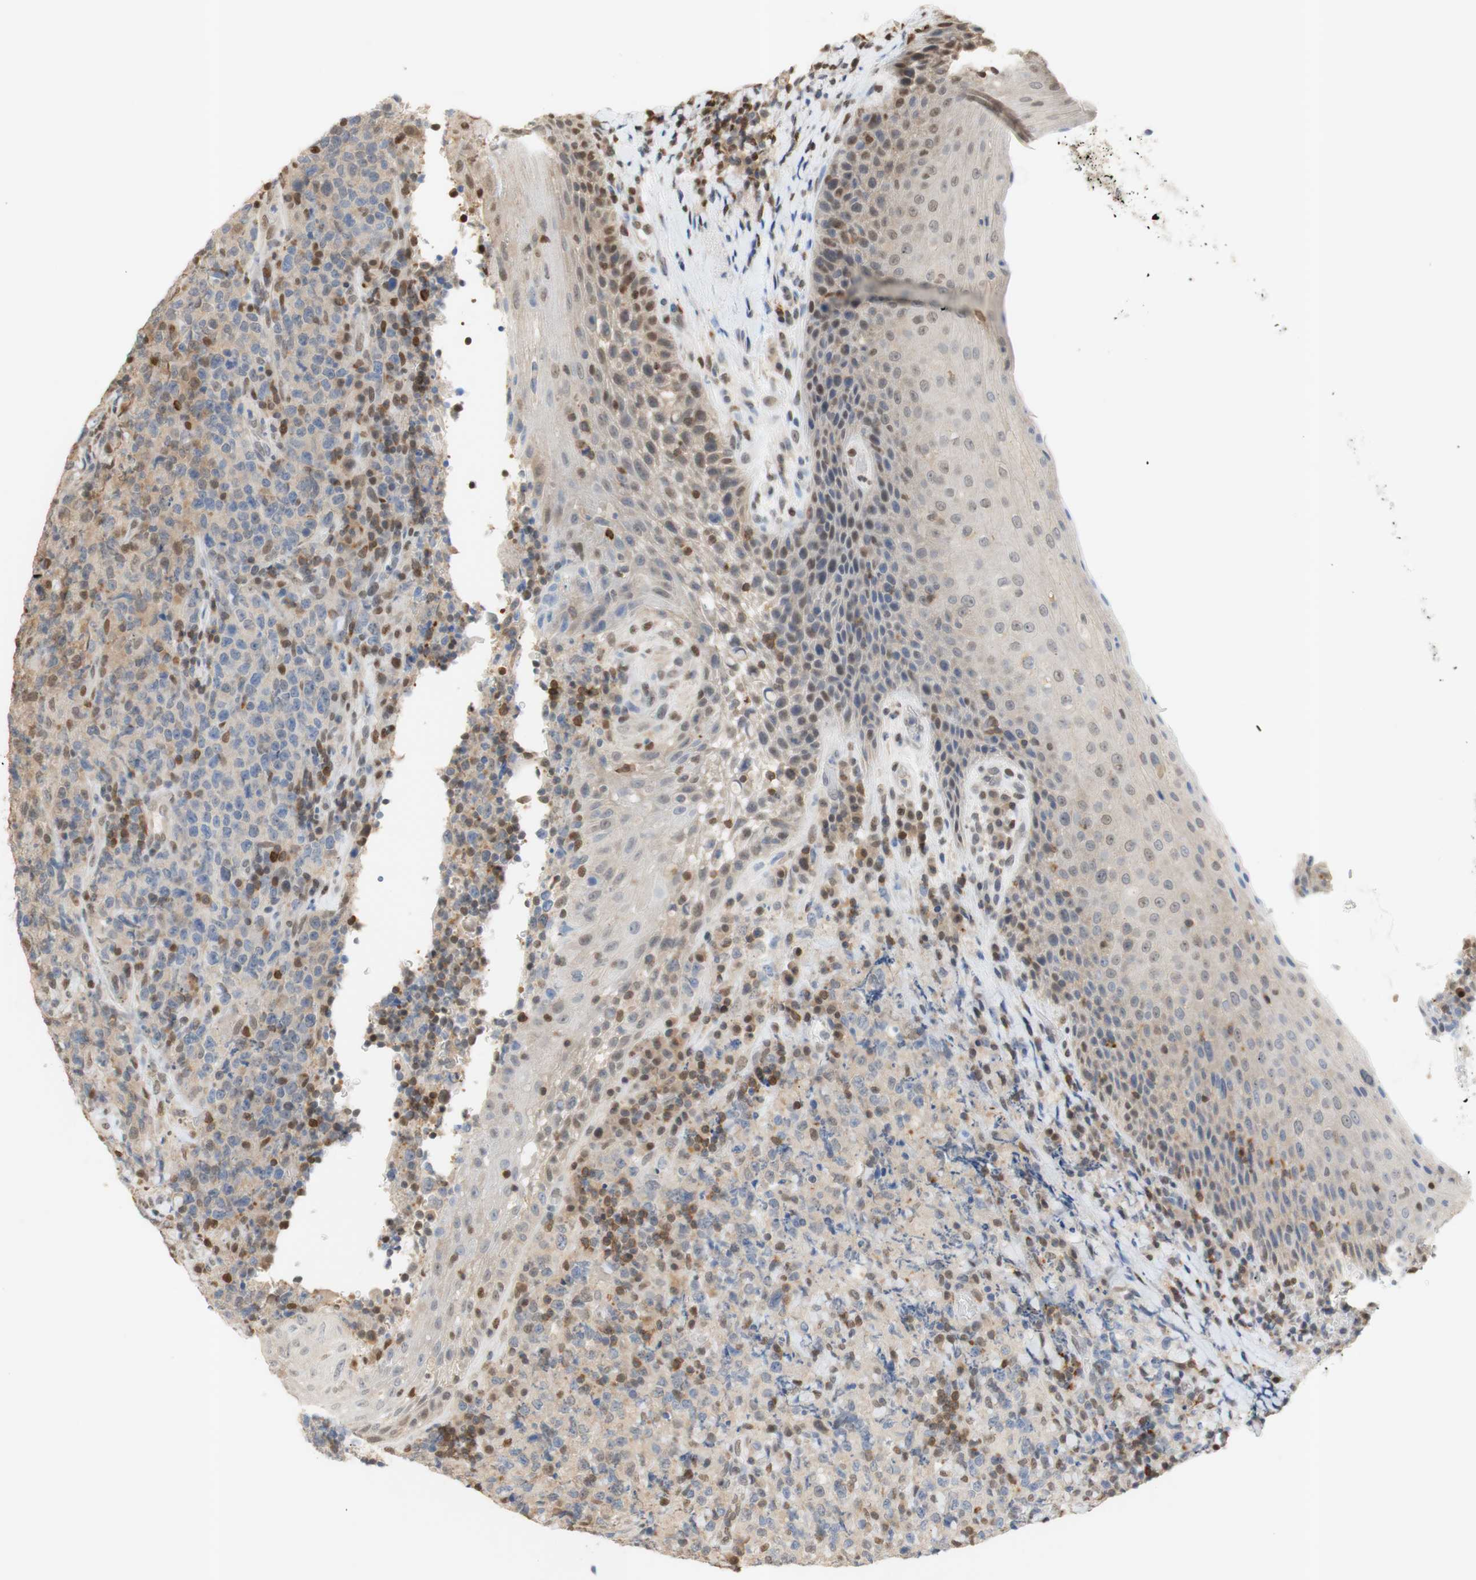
{"staining": {"intensity": "moderate", "quantity": "25%-75%", "location": "cytoplasmic/membranous,nuclear"}, "tissue": "lymphoma", "cell_type": "Tumor cells", "image_type": "cancer", "snomed": [{"axis": "morphology", "description": "Malignant lymphoma, non-Hodgkin's type, High grade"}, {"axis": "topography", "description": "Tonsil"}], "caption": "The immunohistochemical stain highlights moderate cytoplasmic/membranous and nuclear positivity in tumor cells of lymphoma tissue. Nuclei are stained in blue.", "gene": "NAP1L4", "patient": {"sex": "female", "age": 36}}